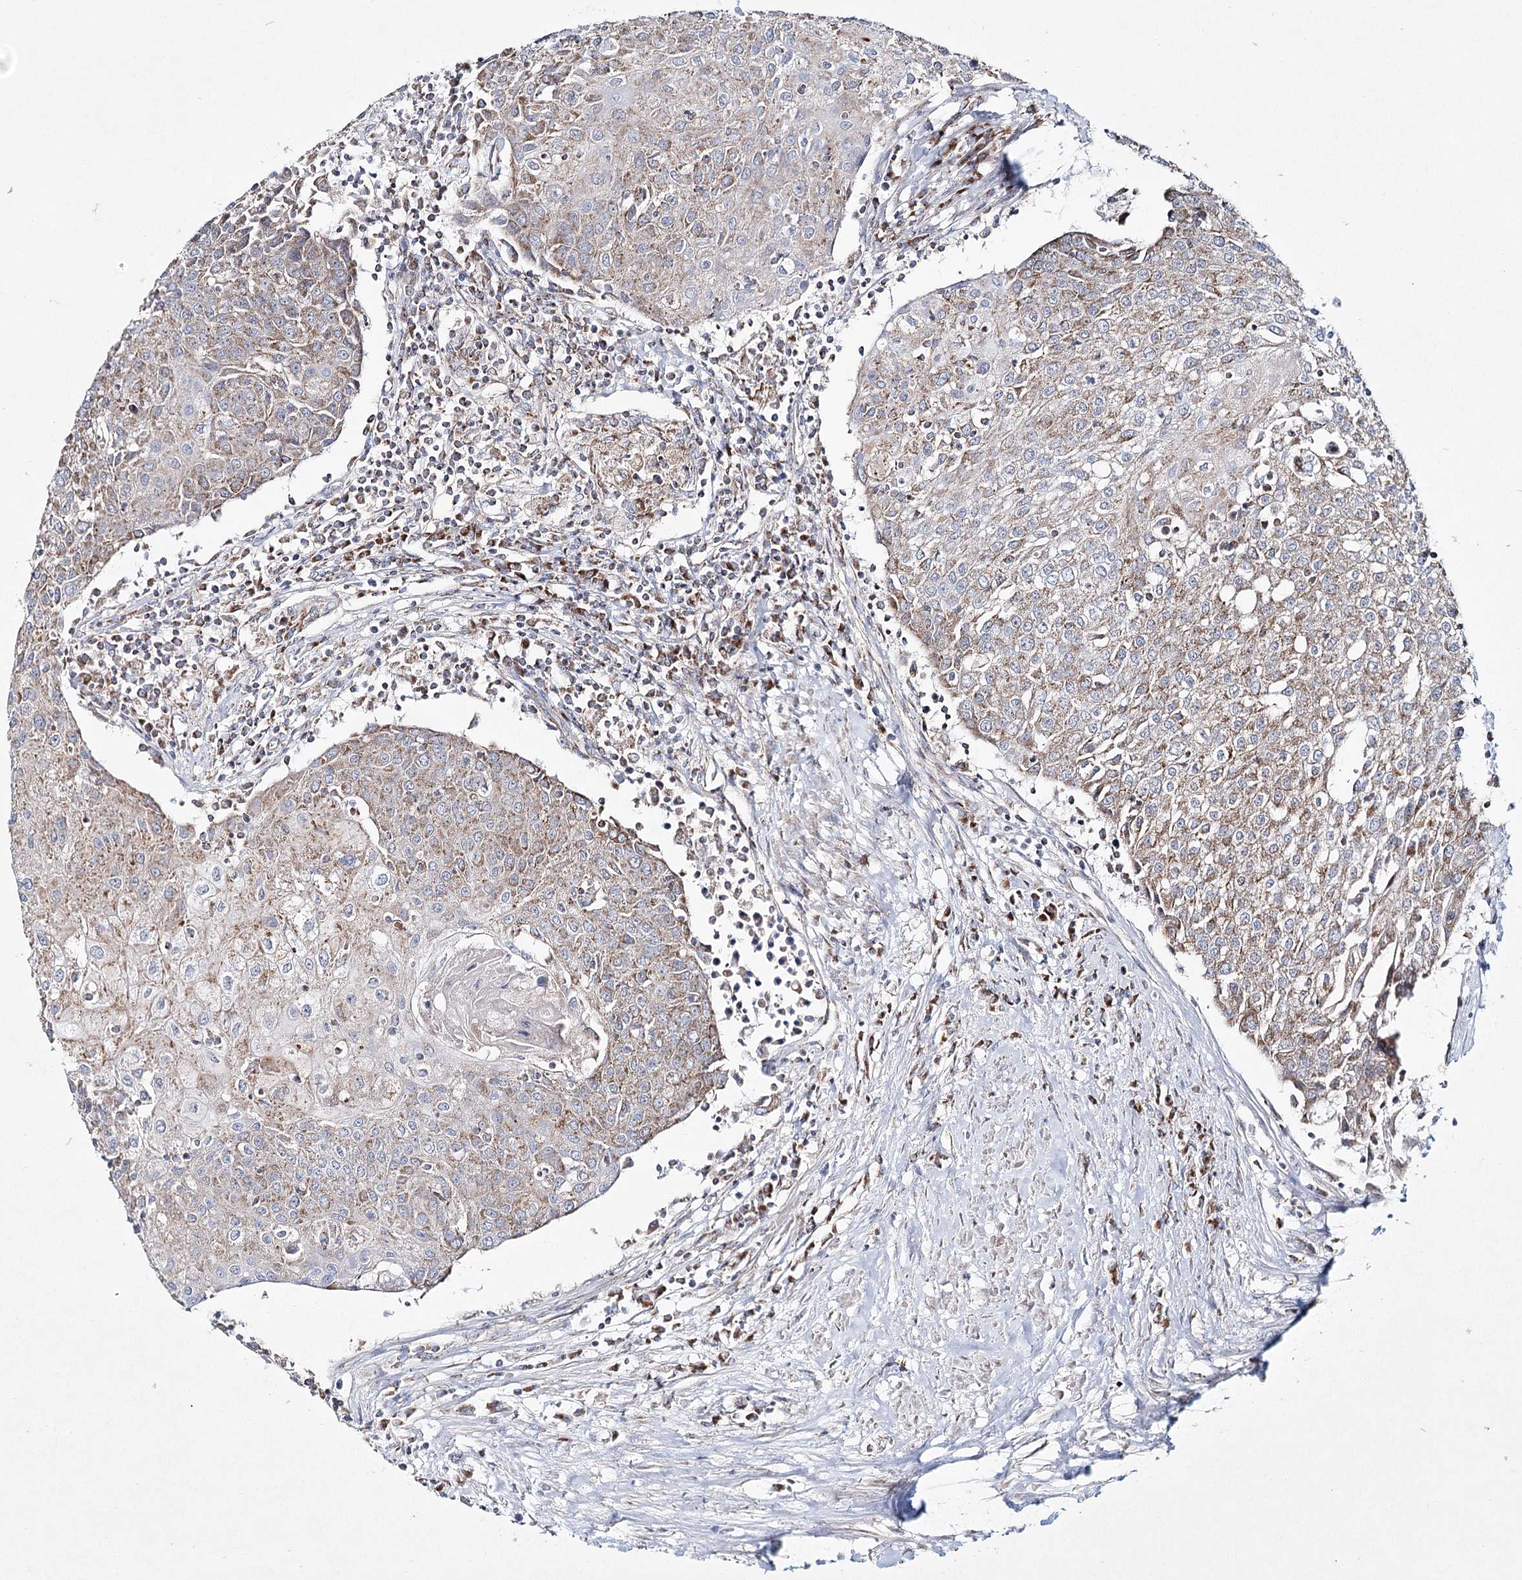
{"staining": {"intensity": "moderate", "quantity": ">75%", "location": "cytoplasmic/membranous"}, "tissue": "urothelial cancer", "cell_type": "Tumor cells", "image_type": "cancer", "snomed": [{"axis": "morphology", "description": "Urothelial carcinoma, High grade"}, {"axis": "topography", "description": "Urinary bladder"}], "caption": "DAB (3,3'-diaminobenzidine) immunohistochemical staining of urothelial cancer displays moderate cytoplasmic/membranous protein expression in about >75% of tumor cells.", "gene": "DNA2", "patient": {"sex": "female", "age": 85}}